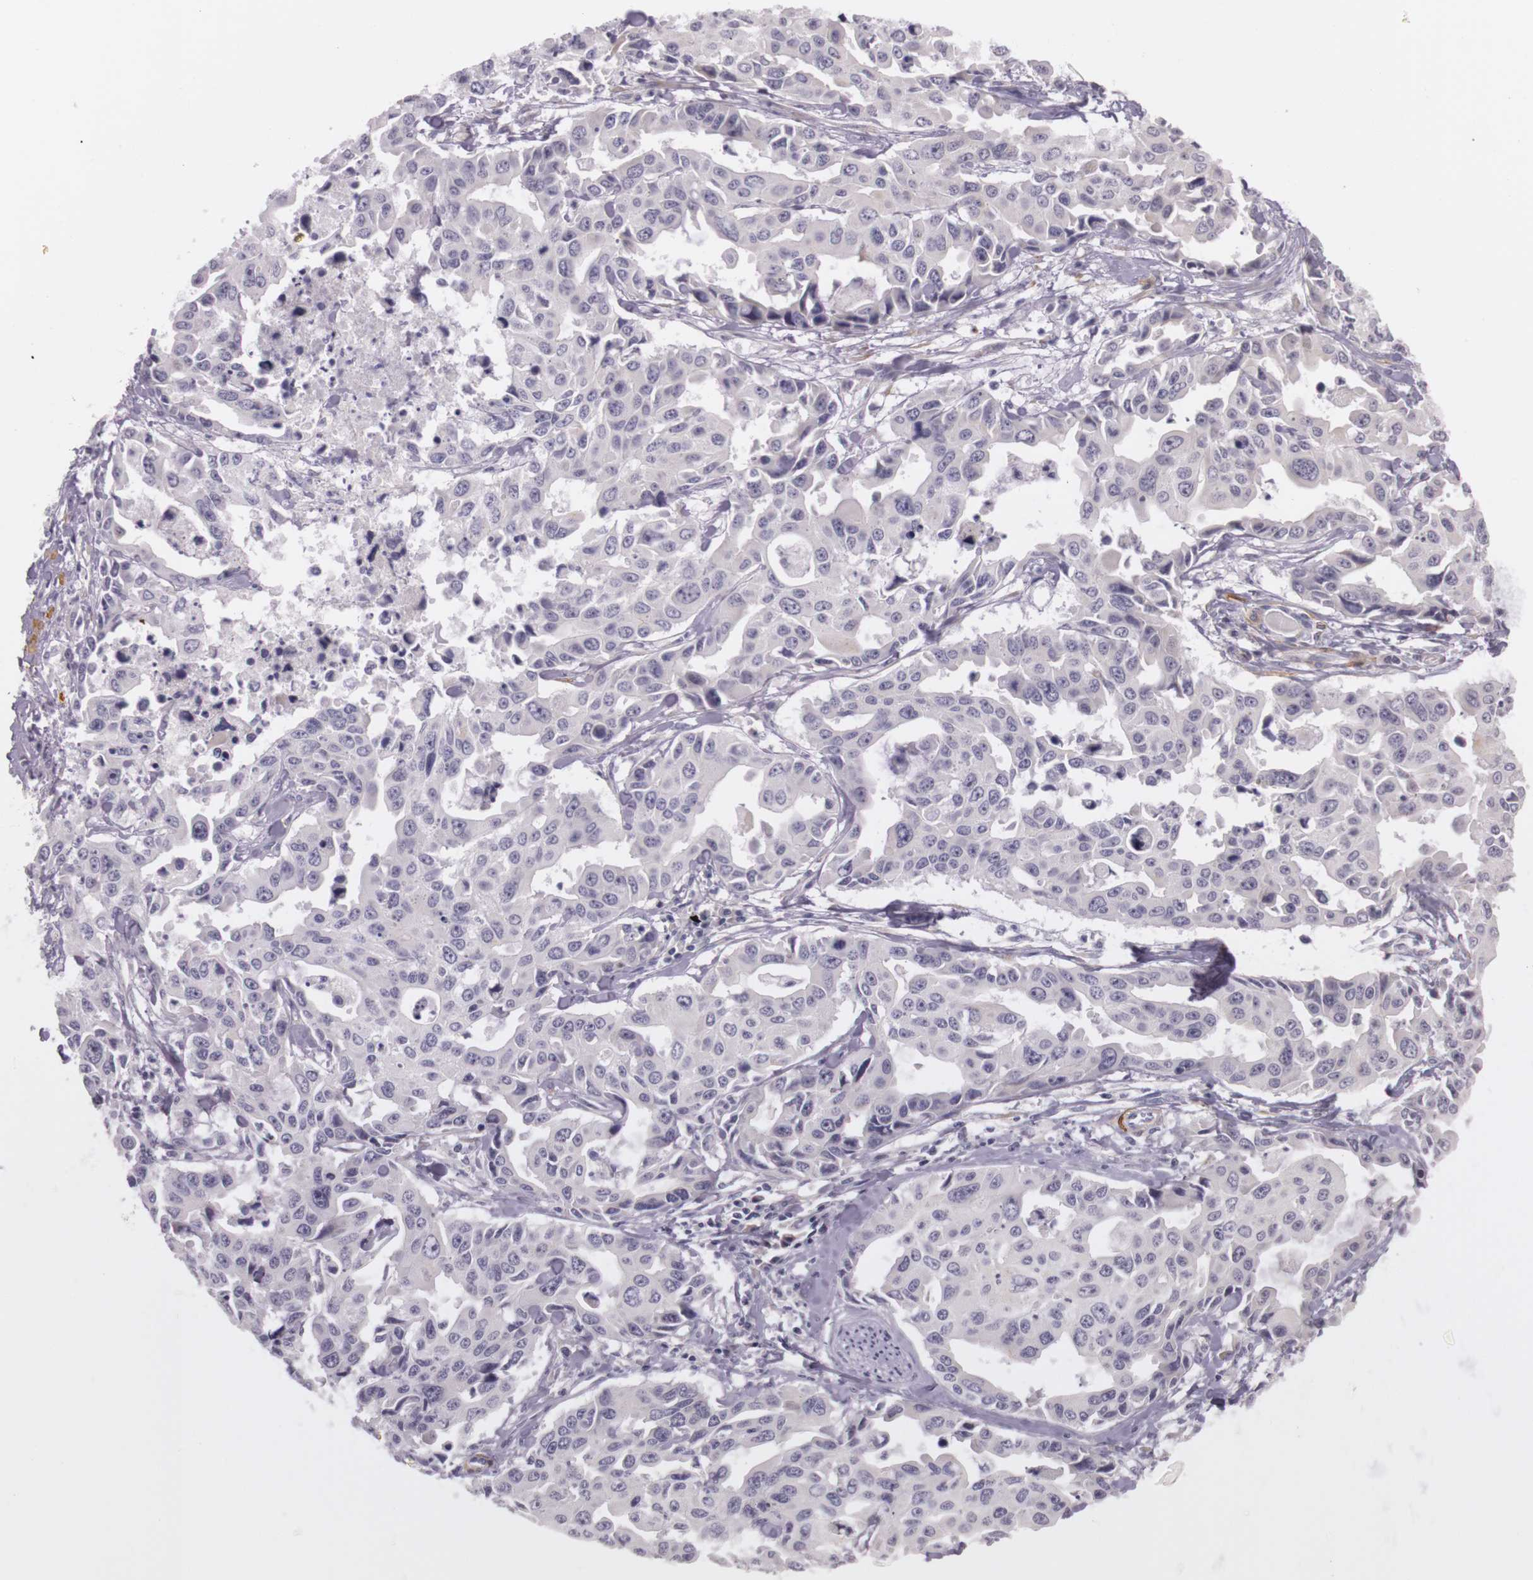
{"staining": {"intensity": "negative", "quantity": "none", "location": "none"}, "tissue": "lung cancer", "cell_type": "Tumor cells", "image_type": "cancer", "snomed": [{"axis": "morphology", "description": "Adenocarcinoma, NOS"}, {"axis": "topography", "description": "Lung"}], "caption": "Tumor cells show no significant protein positivity in lung cancer.", "gene": "CNTN2", "patient": {"sex": "male", "age": 64}}